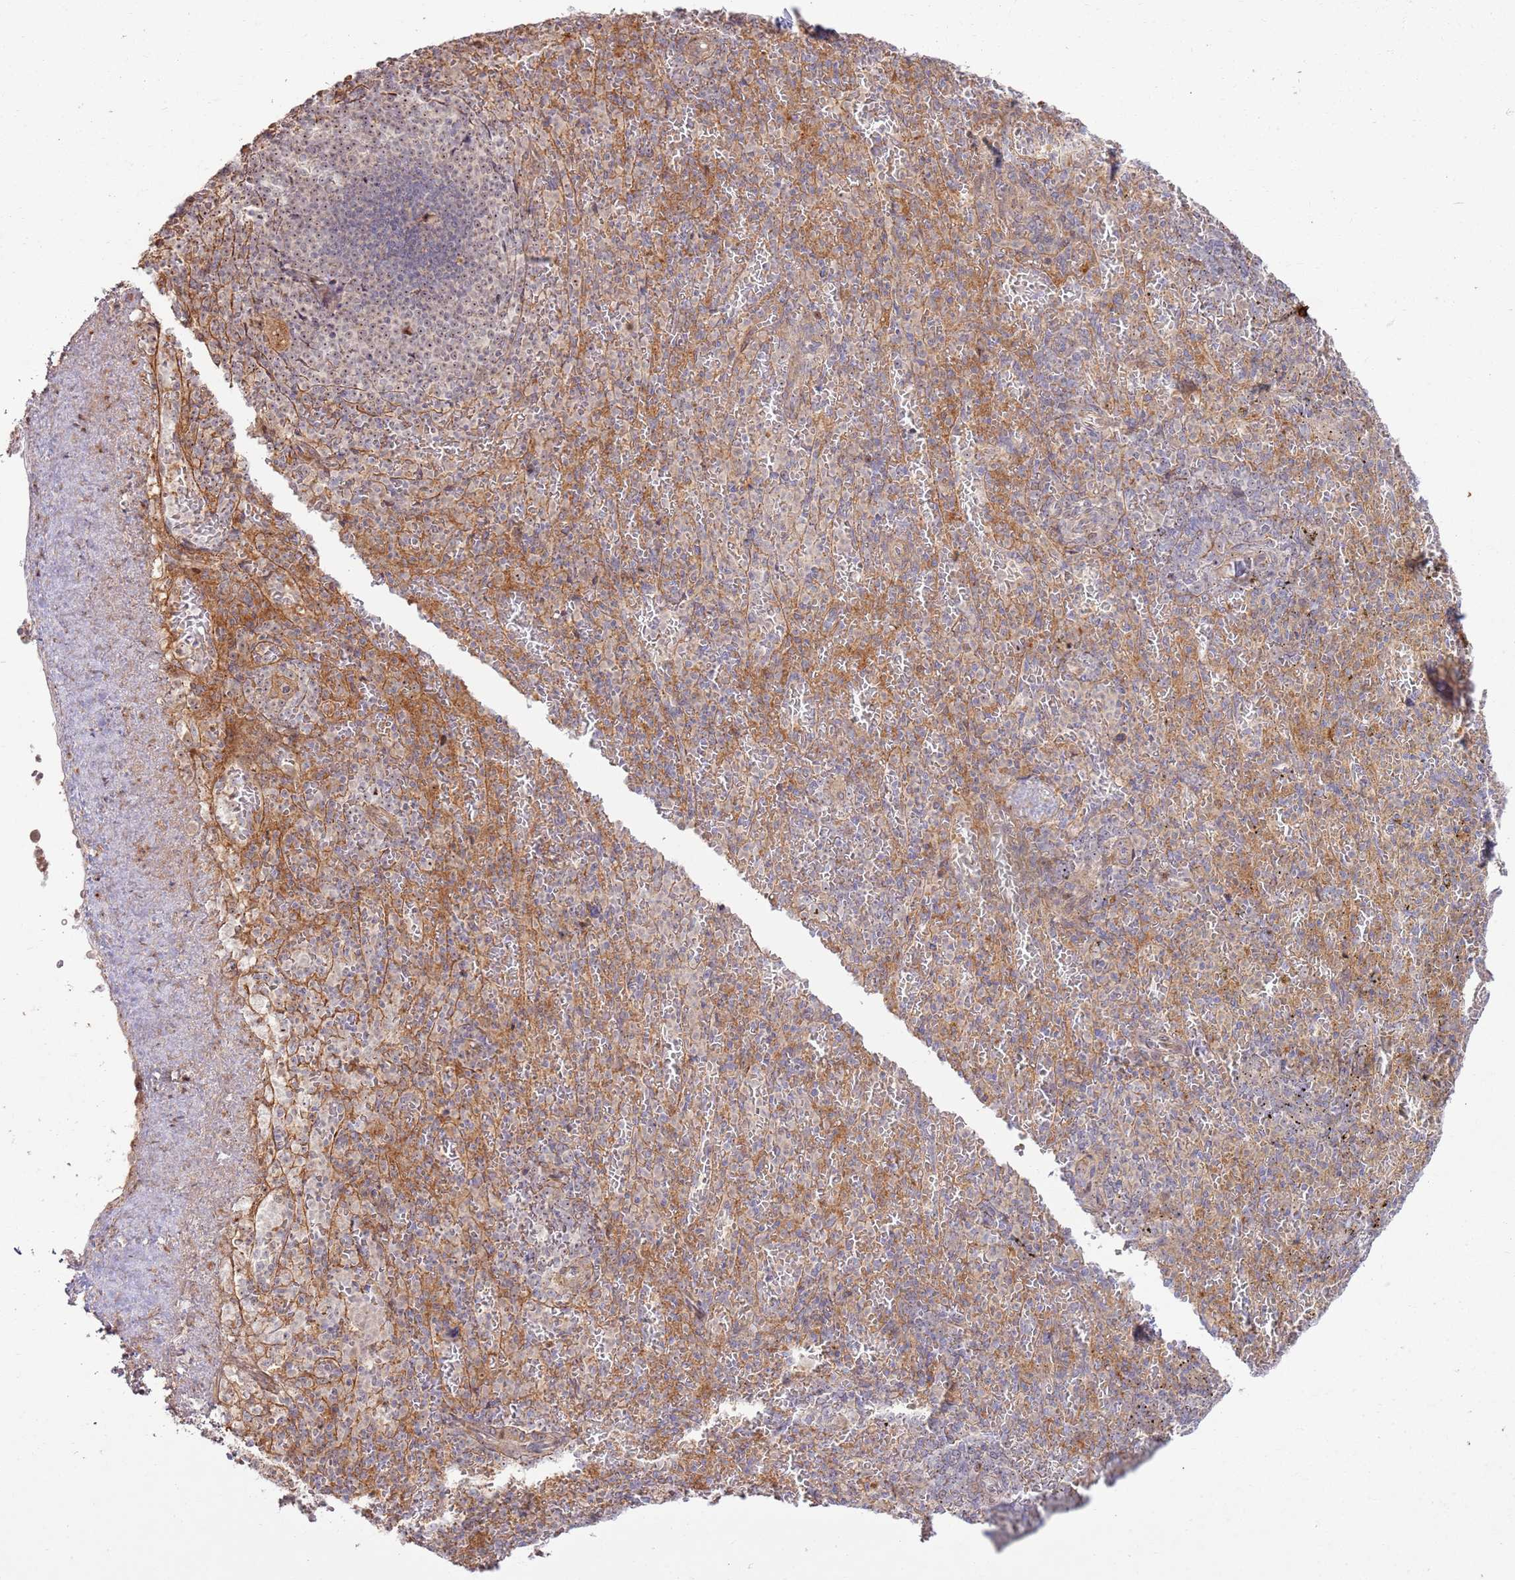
{"staining": {"intensity": "weak", "quantity": "<25%", "location": "nuclear"}, "tissue": "spleen", "cell_type": "Cells in red pulp", "image_type": "normal", "snomed": [{"axis": "morphology", "description": "Normal tissue, NOS"}, {"axis": "topography", "description": "Spleen"}], "caption": "Spleen was stained to show a protein in brown. There is no significant positivity in cells in red pulp. (Brightfield microscopy of DAB immunohistochemistry at high magnification).", "gene": "CNPY1", "patient": {"sex": "female", "age": 74}}